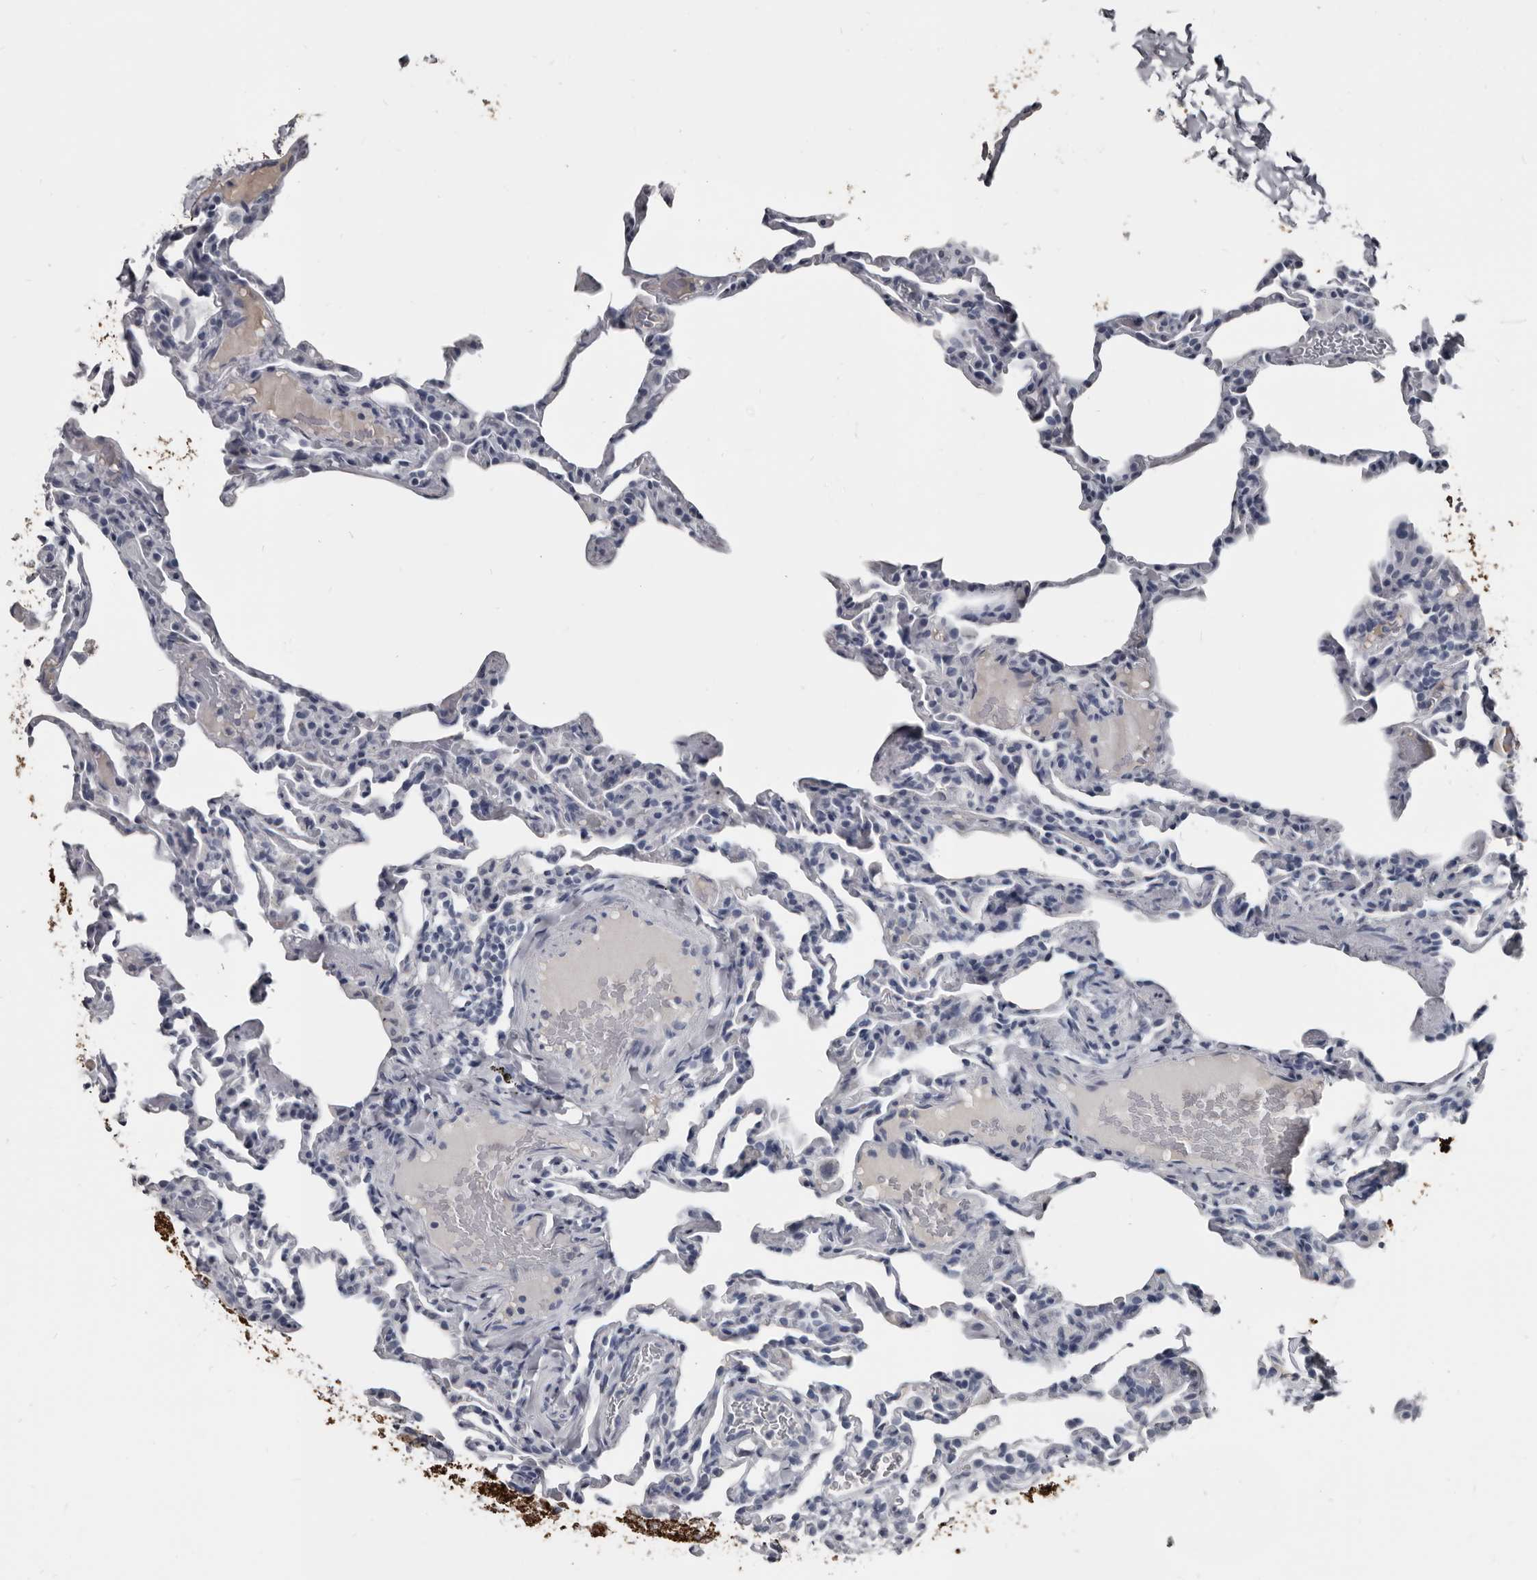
{"staining": {"intensity": "negative", "quantity": "none", "location": "none"}, "tissue": "lung", "cell_type": "Alveolar cells", "image_type": "normal", "snomed": [{"axis": "morphology", "description": "Normal tissue, NOS"}, {"axis": "topography", "description": "Lung"}], "caption": "DAB immunohistochemical staining of normal human lung demonstrates no significant staining in alveolar cells.", "gene": "GREB1", "patient": {"sex": "male", "age": 20}}